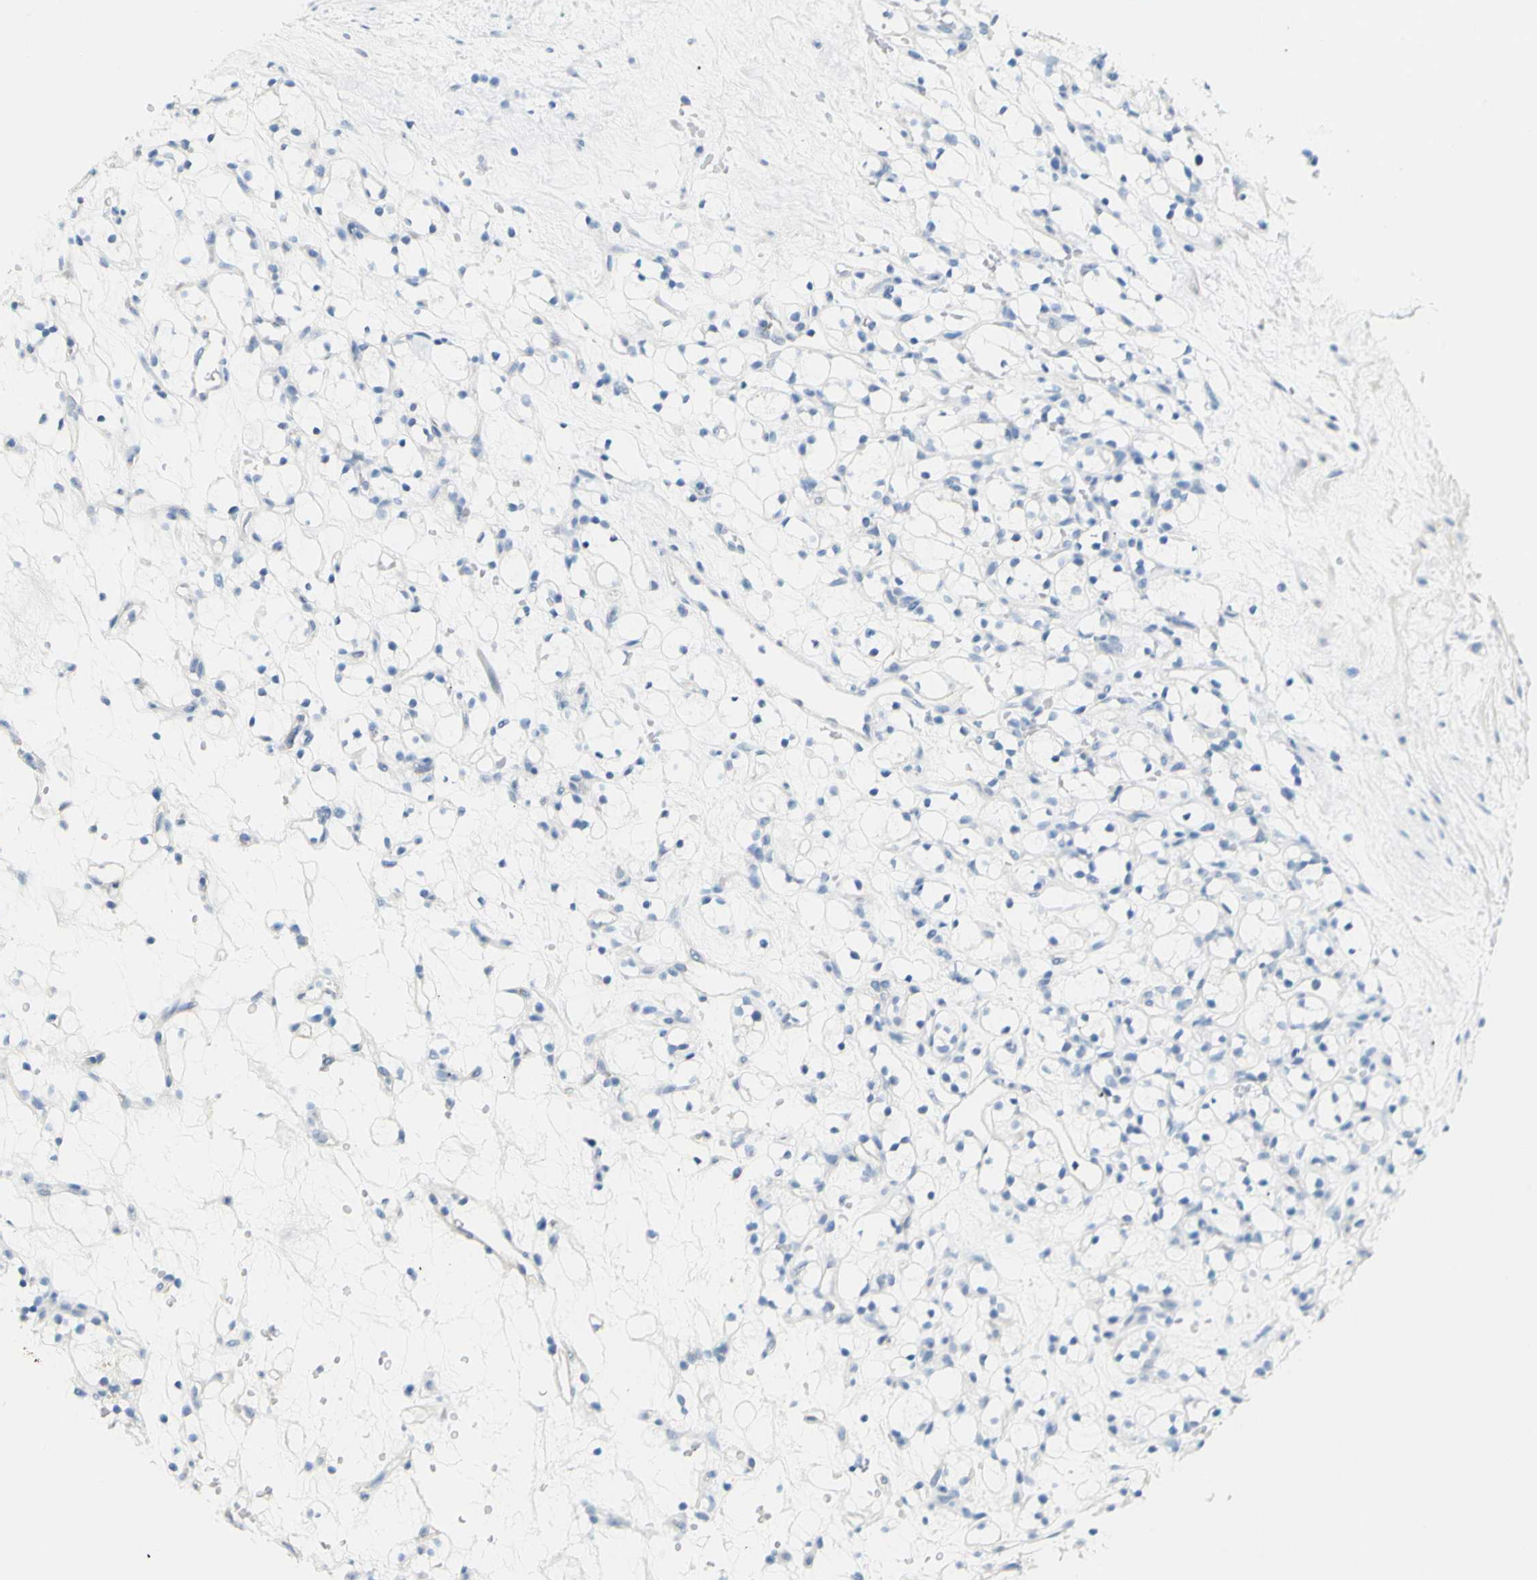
{"staining": {"intensity": "negative", "quantity": "none", "location": "none"}, "tissue": "renal cancer", "cell_type": "Tumor cells", "image_type": "cancer", "snomed": [{"axis": "morphology", "description": "Adenocarcinoma, NOS"}, {"axis": "topography", "description": "Kidney"}], "caption": "DAB (3,3'-diaminobenzidine) immunohistochemical staining of adenocarcinoma (renal) exhibits no significant expression in tumor cells.", "gene": "OPN1SW", "patient": {"sex": "female", "age": 60}}